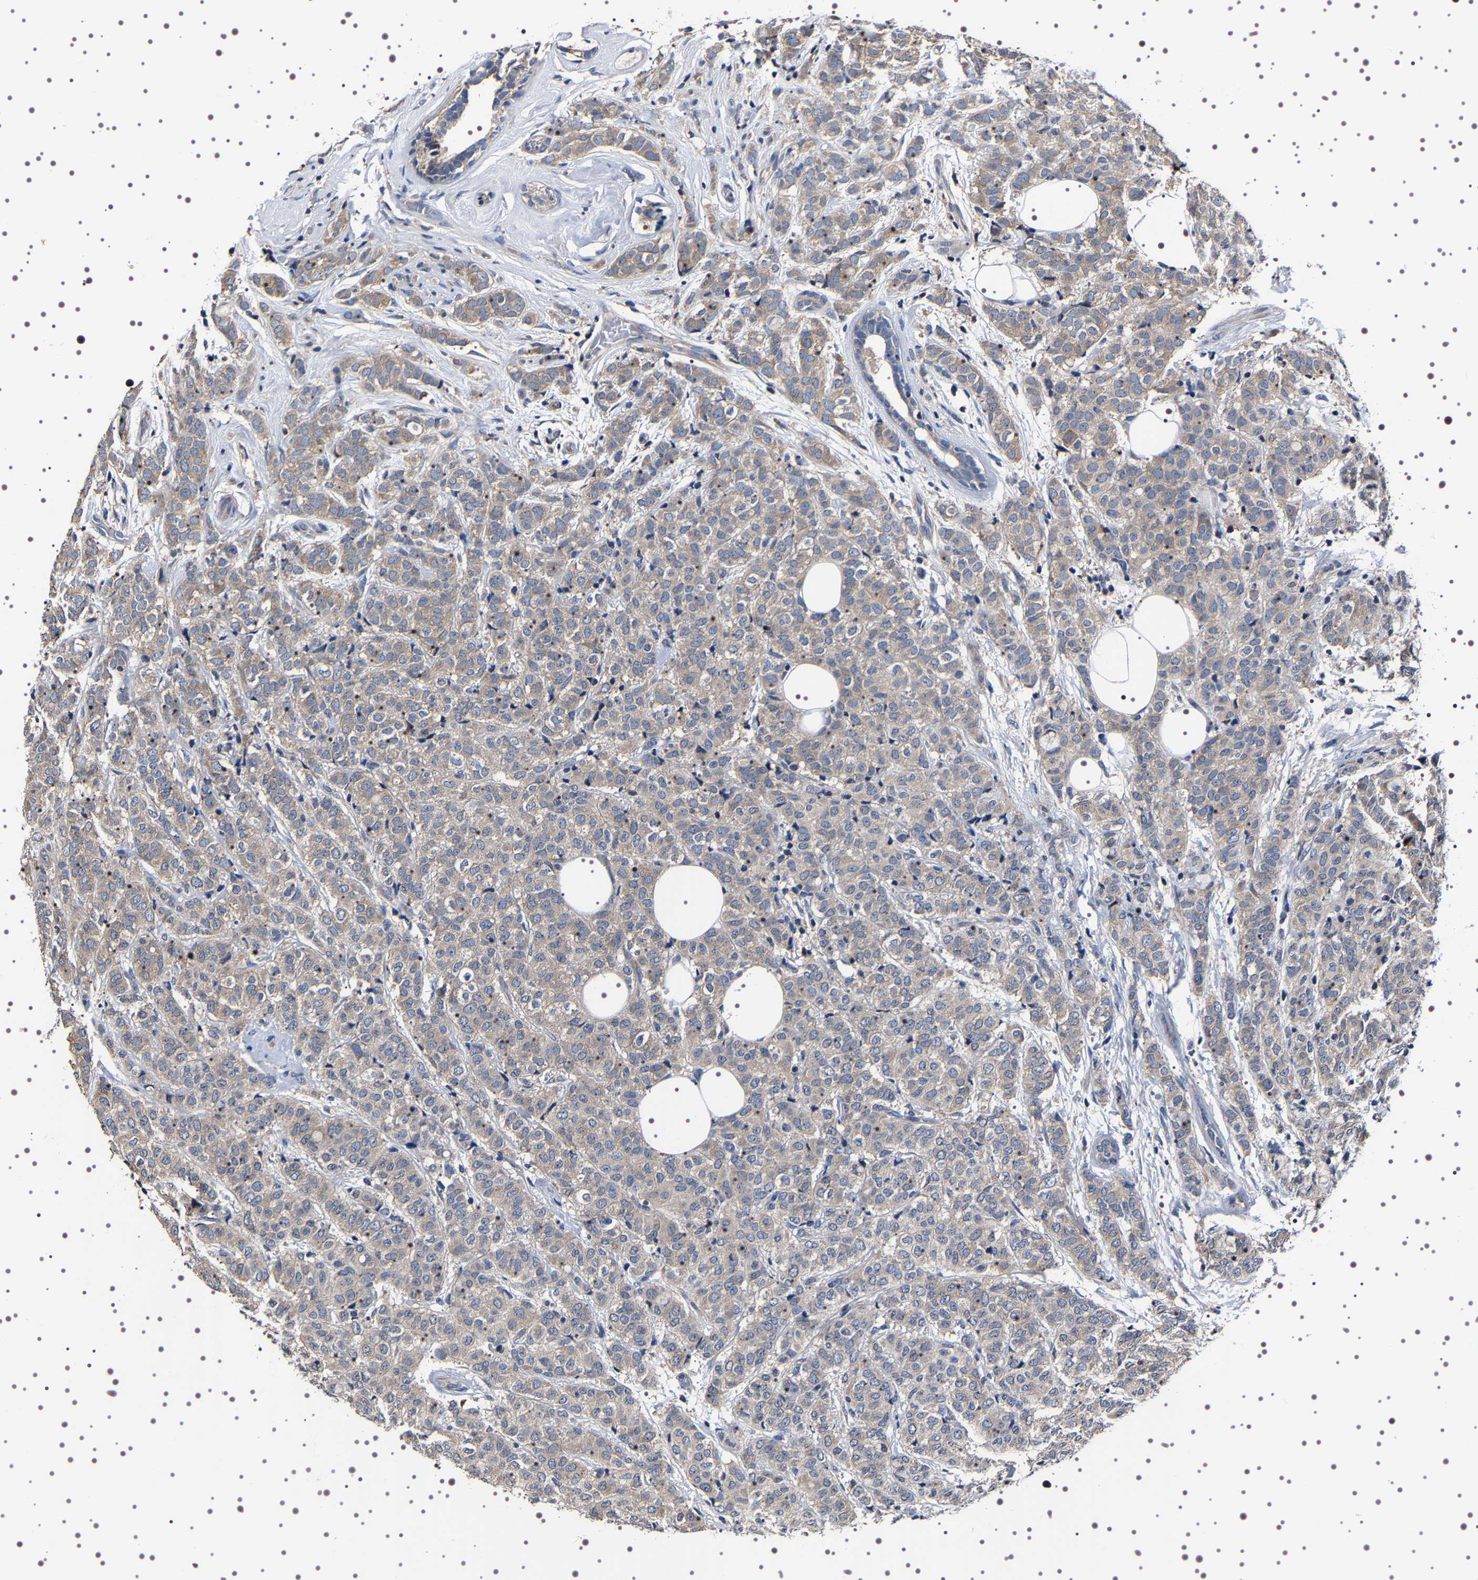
{"staining": {"intensity": "weak", "quantity": ">75%", "location": "cytoplasmic/membranous"}, "tissue": "breast cancer", "cell_type": "Tumor cells", "image_type": "cancer", "snomed": [{"axis": "morphology", "description": "Lobular carcinoma"}, {"axis": "topography", "description": "Breast"}], "caption": "This image displays breast cancer stained with immunohistochemistry (IHC) to label a protein in brown. The cytoplasmic/membranous of tumor cells show weak positivity for the protein. Nuclei are counter-stained blue.", "gene": "TARBP1", "patient": {"sex": "female", "age": 60}}